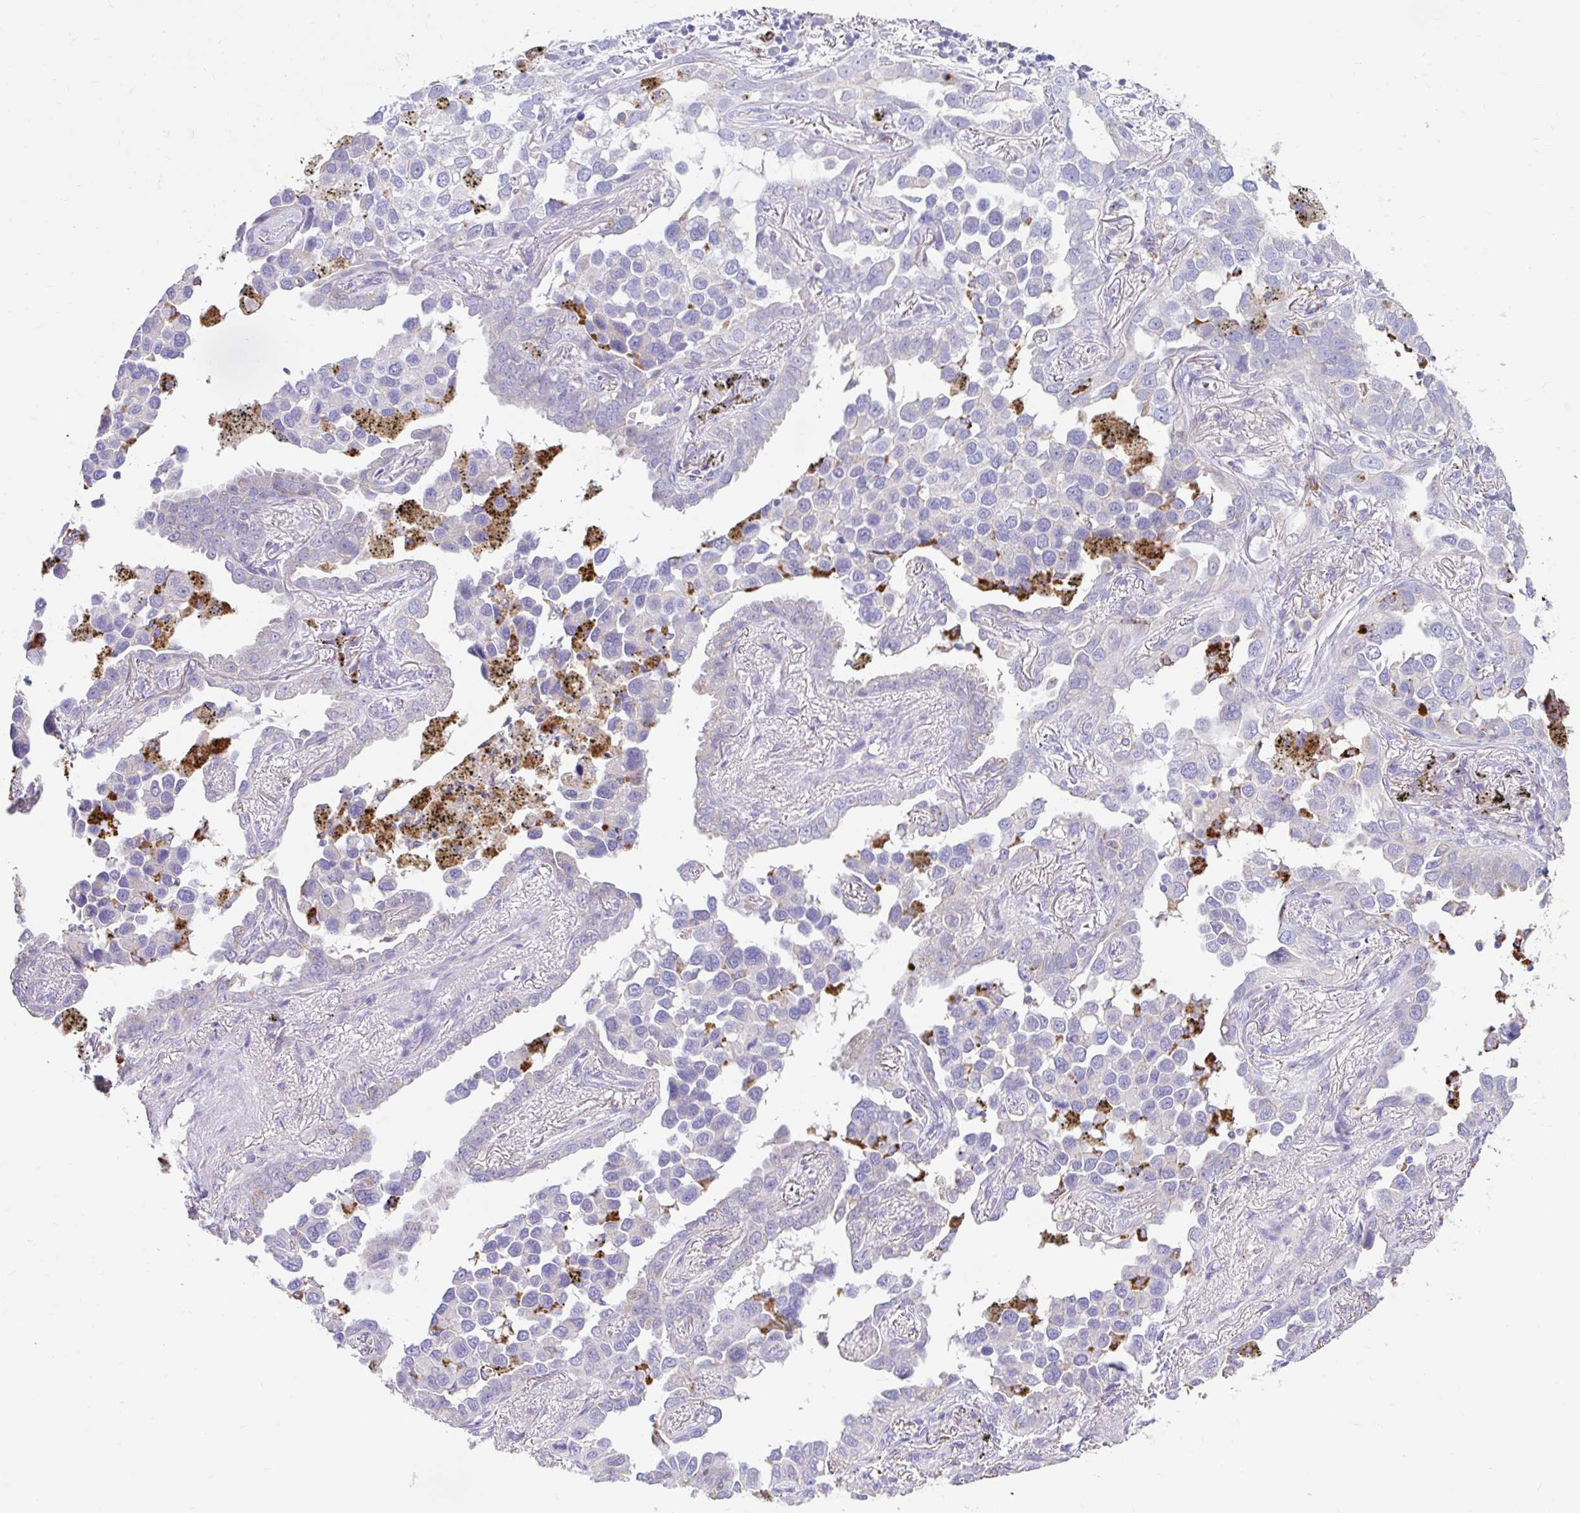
{"staining": {"intensity": "negative", "quantity": "none", "location": "none"}, "tissue": "lung cancer", "cell_type": "Tumor cells", "image_type": "cancer", "snomed": [{"axis": "morphology", "description": "Adenocarcinoma, NOS"}, {"axis": "topography", "description": "Lung"}], "caption": "A micrograph of human adenocarcinoma (lung) is negative for staining in tumor cells.", "gene": "ZNF33A", "patient": {"sex": "male", "age": 67}}